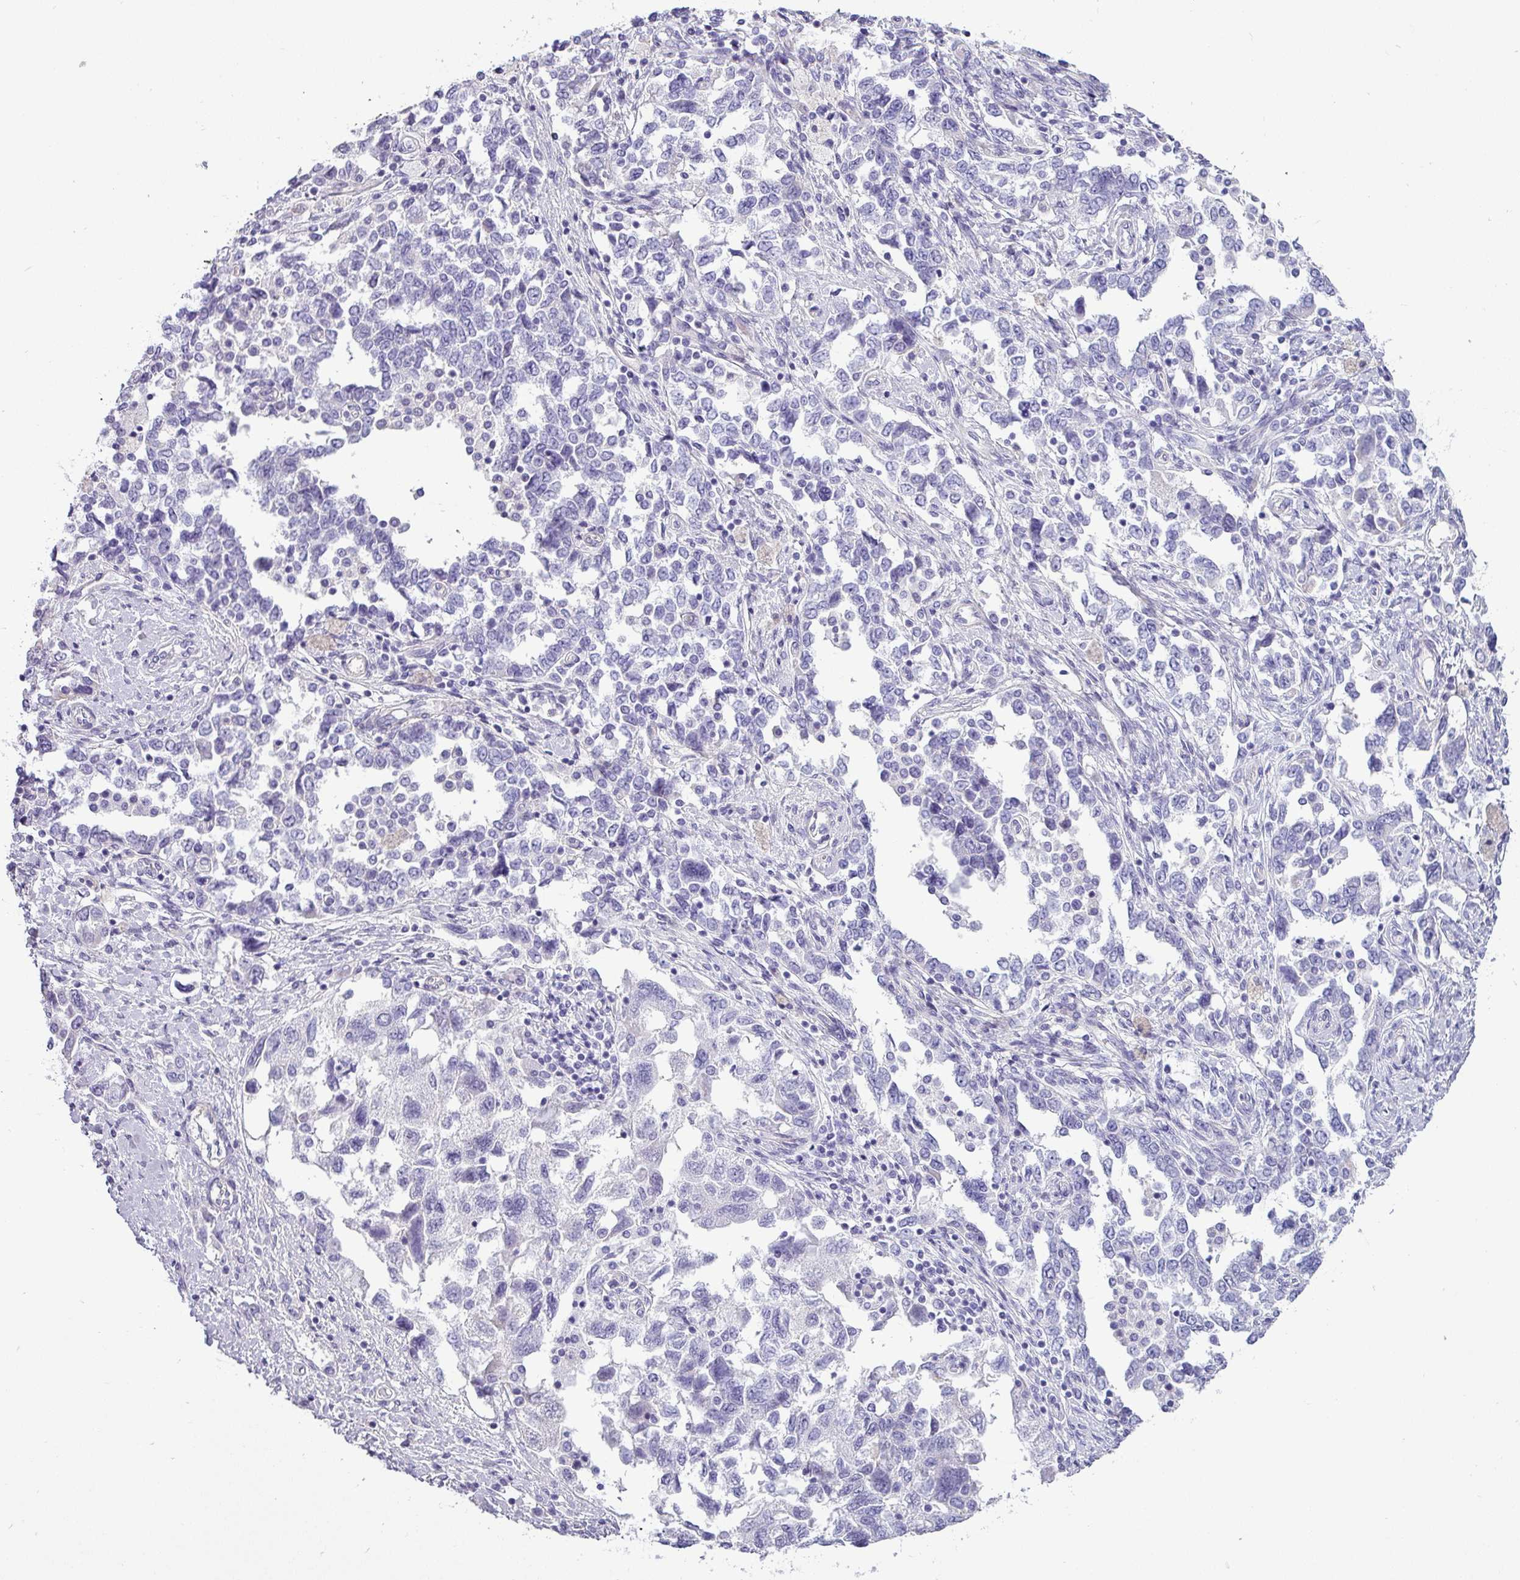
{"staining": {"intensity": "negative", "quantity": "none", "location": "none"}, "tissue": "ovarian cancer", "cell_type": "Tumor cells", "image_type": "cancer", "snomed": [{"axis": "morphology", "description": "Carcinoma, NOS"}, {"axis": "morphology", "description": "Cystadenocarcinoma, serous, NOS"}, {"axis": "topography", "description": "Ovary"}], "caption": "Tumor cells show no significant protein staining in ovarian cancer (carcinoma).", "gene": "VCX2", "patient": {"sex": "female", "age": 69}}